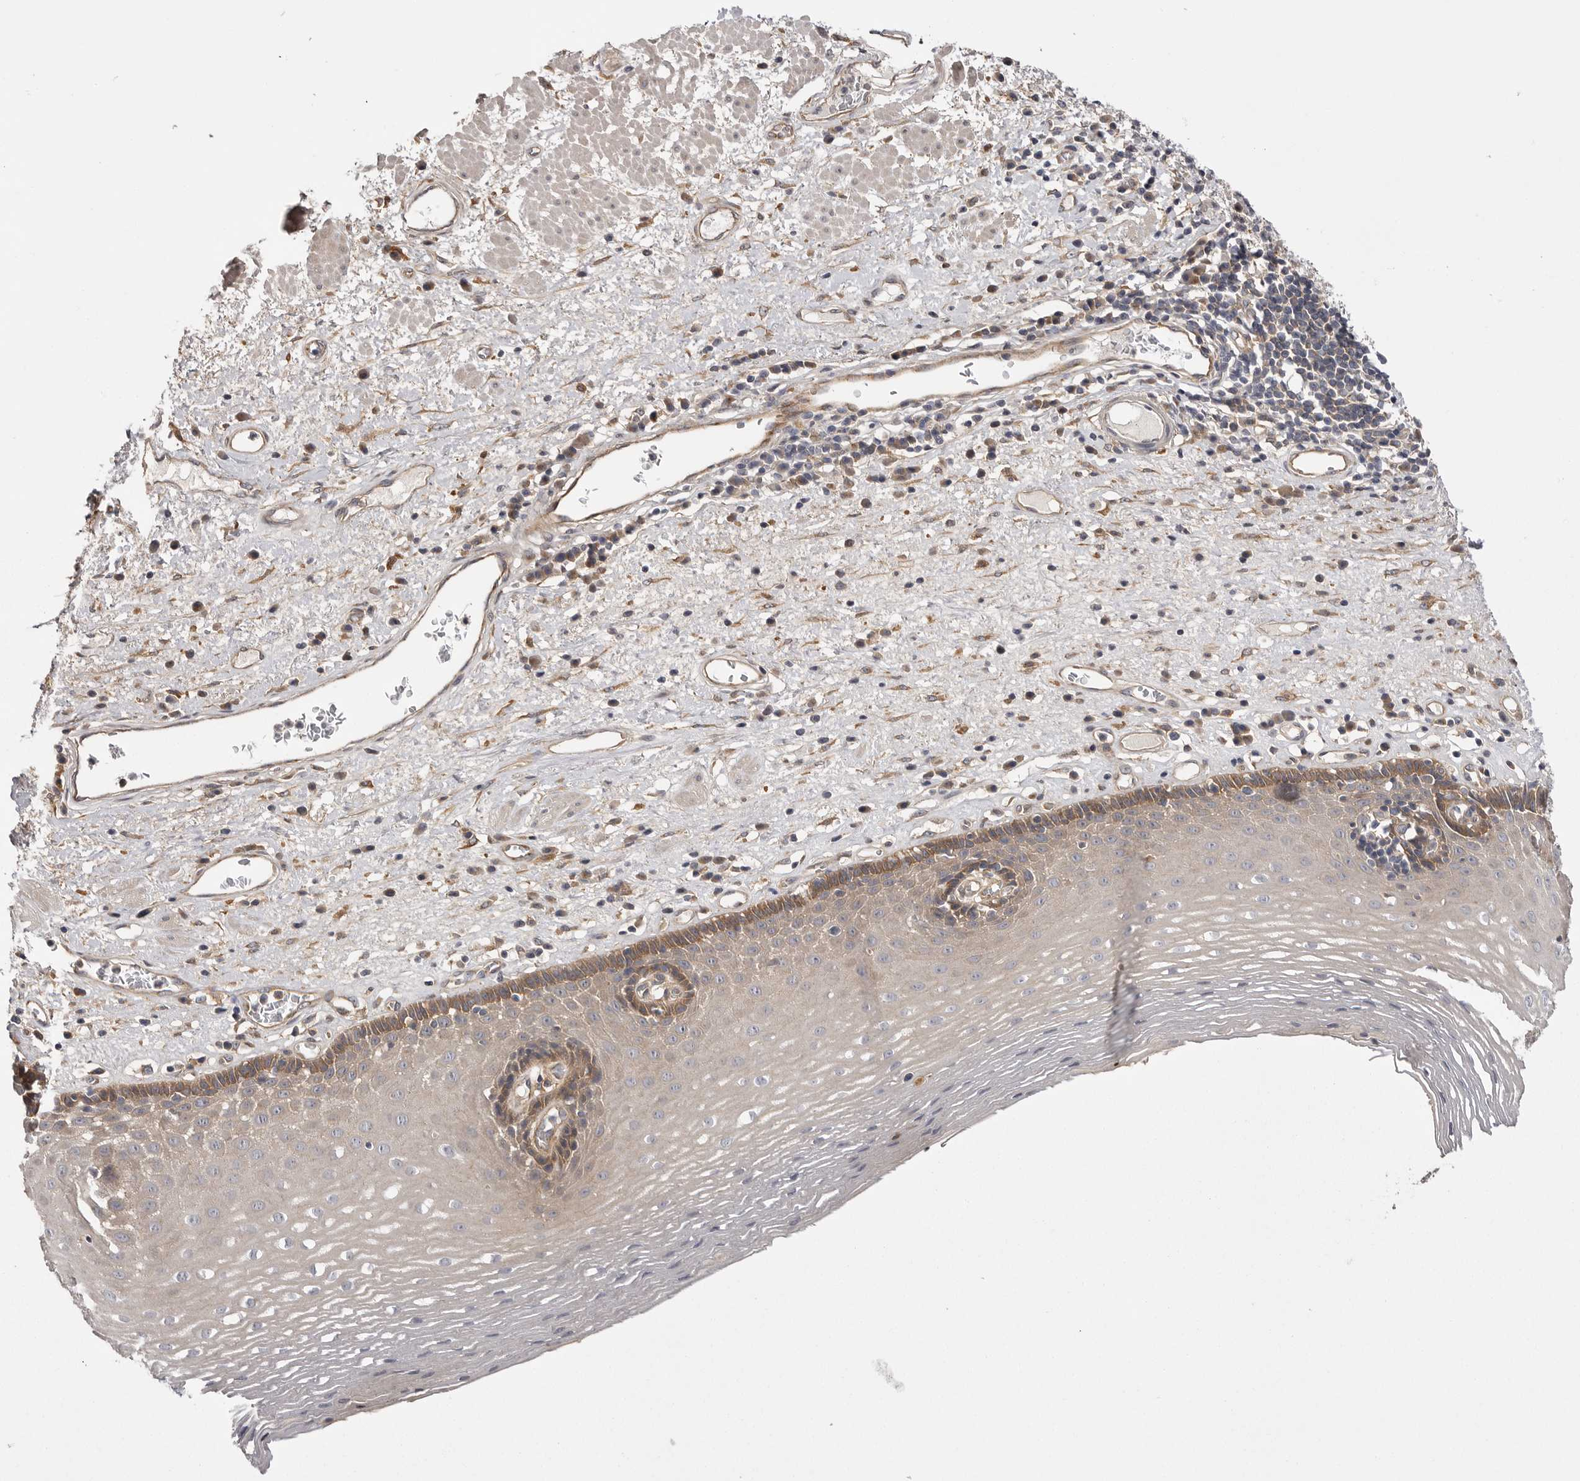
{"staining": {"intensity": "moderate", "quantity": "25%-75%", "location": "cytoplasmic/membranous"}, "tissue": "esophagus", "cell_type": "Squamous epithelial cells", "image_type": "normal", "snomed": [{"axis": "morphology", "description": "Normal tissue, NOS"}, {"axis": "morphology", "description": "Adenocarcinoma, NOS"}, {"axis": "topography", "description": "Esophagus"}], "caption": "Protein staining exhibits moderate cytoplasmic/membranous staining in about 25%-75% of squamous epithelial cells in unremarkable esophagus. (DAB (3,3'-diaminobenzidine) = brown stain, brightfield microscopy at high magnification).", "gene": "OSBPL9", "patient": {"sex": "male", "age": 62}}